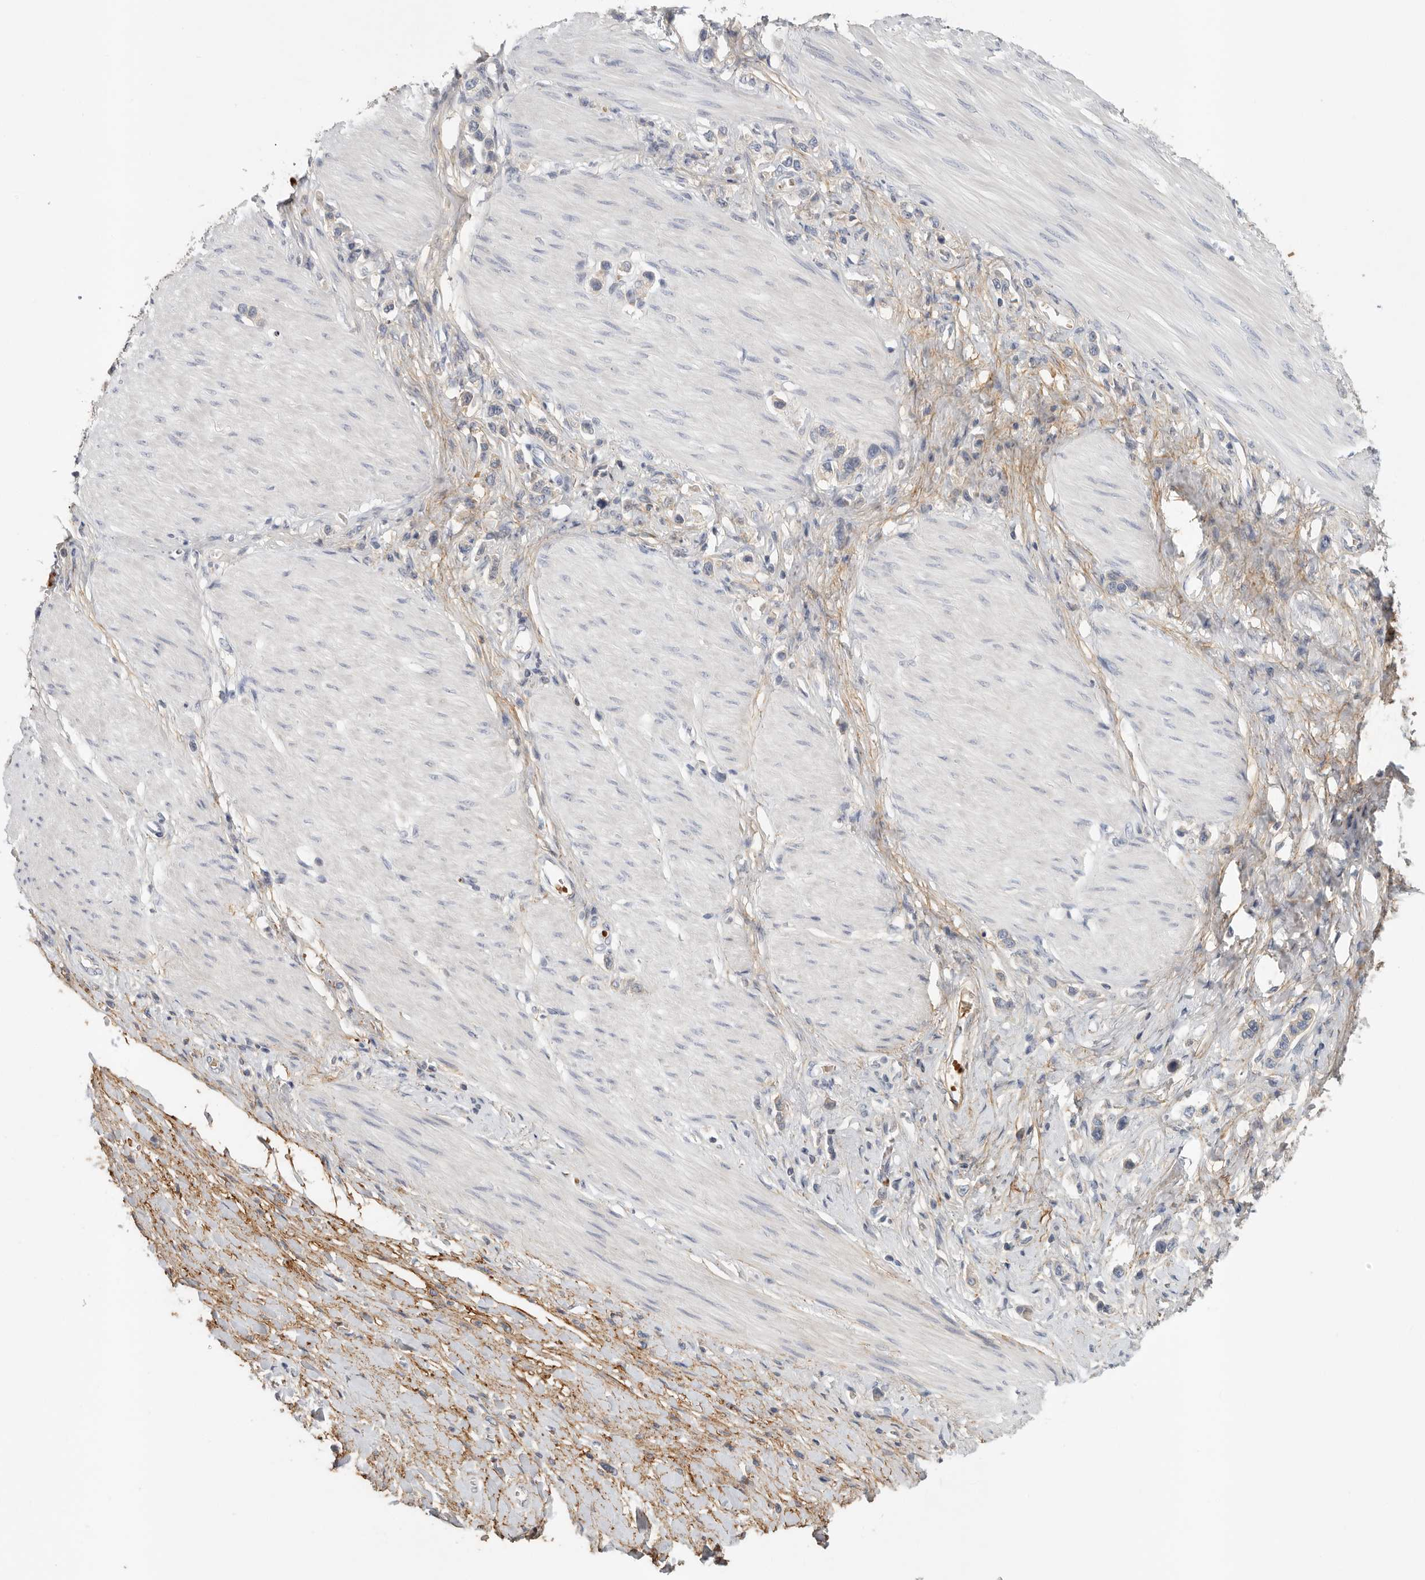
{"staining": {"intensity": "negative", "quantity": "none", "location": "none"}, "tissue": "stomach cancer", "cell_type": "Tumor cells", "image_type": "cancer", "snomed": [{"axis": "morphology", "description": "Adenocarcinoma, NOS"}, {"axis": "topography", "description": "Stomach"}], "caption": "Immunohistochemistry (IHC) photomicrograph of neoplastic tissue: stomach cancer stained with DAB (3,3'-diaminobenzidine) shows no significant protein positivity in tumor cells.", "gene": "CFAP298", "patient": {"sex": "female", "age": 65}}